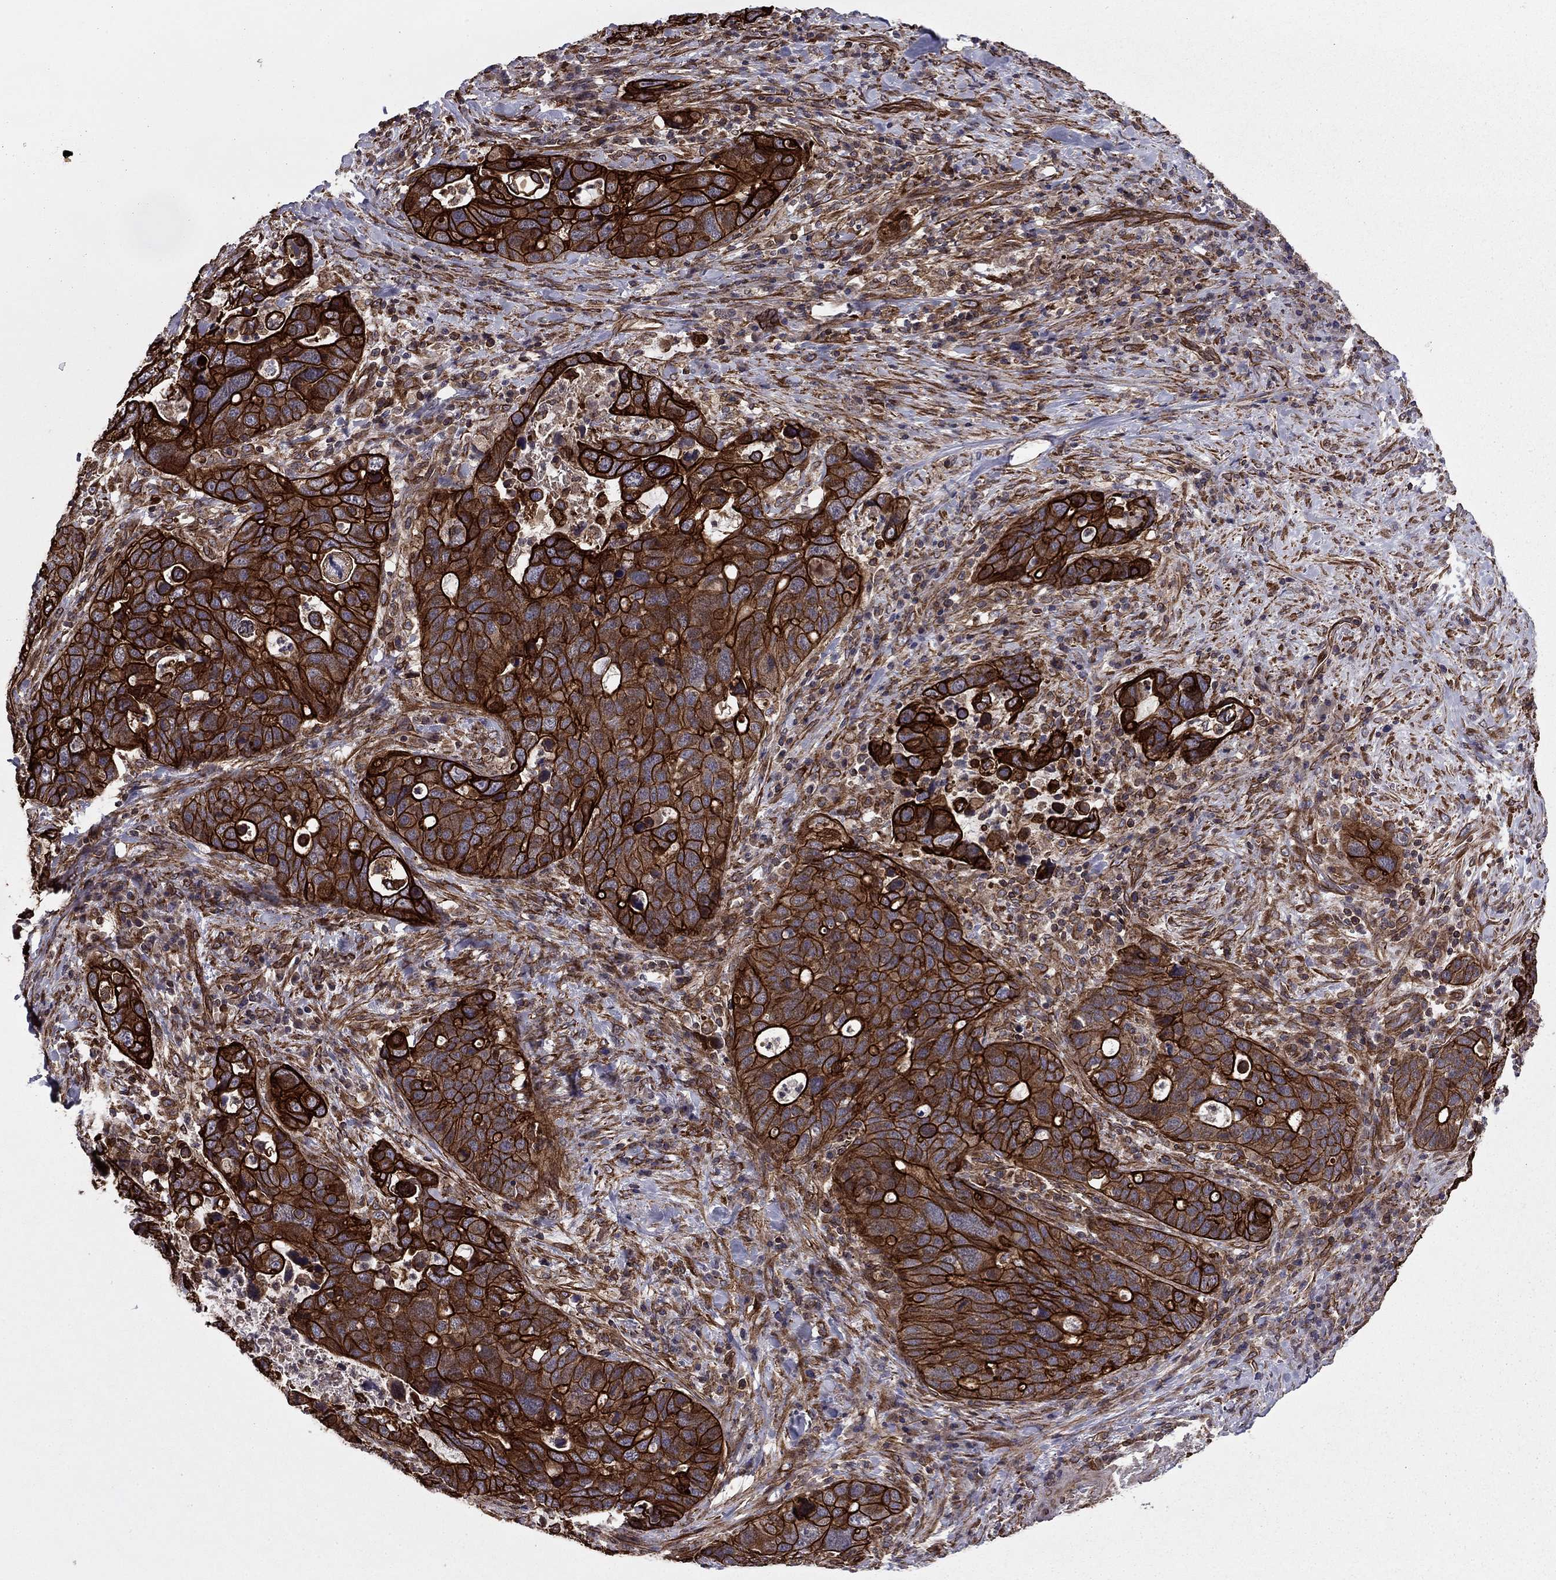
{"staining": {"intensity": "strong", "quantity": ">75%", "location": "cytoplasmic/membranous"}, "tissue": "stomach cancer", "cell_type": "Tumor cells", "image_type": "cancer", "snomed": [{"axis": "morphology", "description": "Adenocarcinoma, NOS"}, {"axis": "topography", "description": "Stomach"}], "caption": "Immunohistochemical staining of stomach cancer shows strong cytoplasmic/membranous protein positivity in about >75% of tumor cells. The protein of interest is stained brown, and the nuclei are stained in blue (DAB (3,3'-diaminobenzidine) IHC with brightfield microscopy, high magnification).", "gene": "SHMT1", "patient": {"sex": "male", "age": 54}}